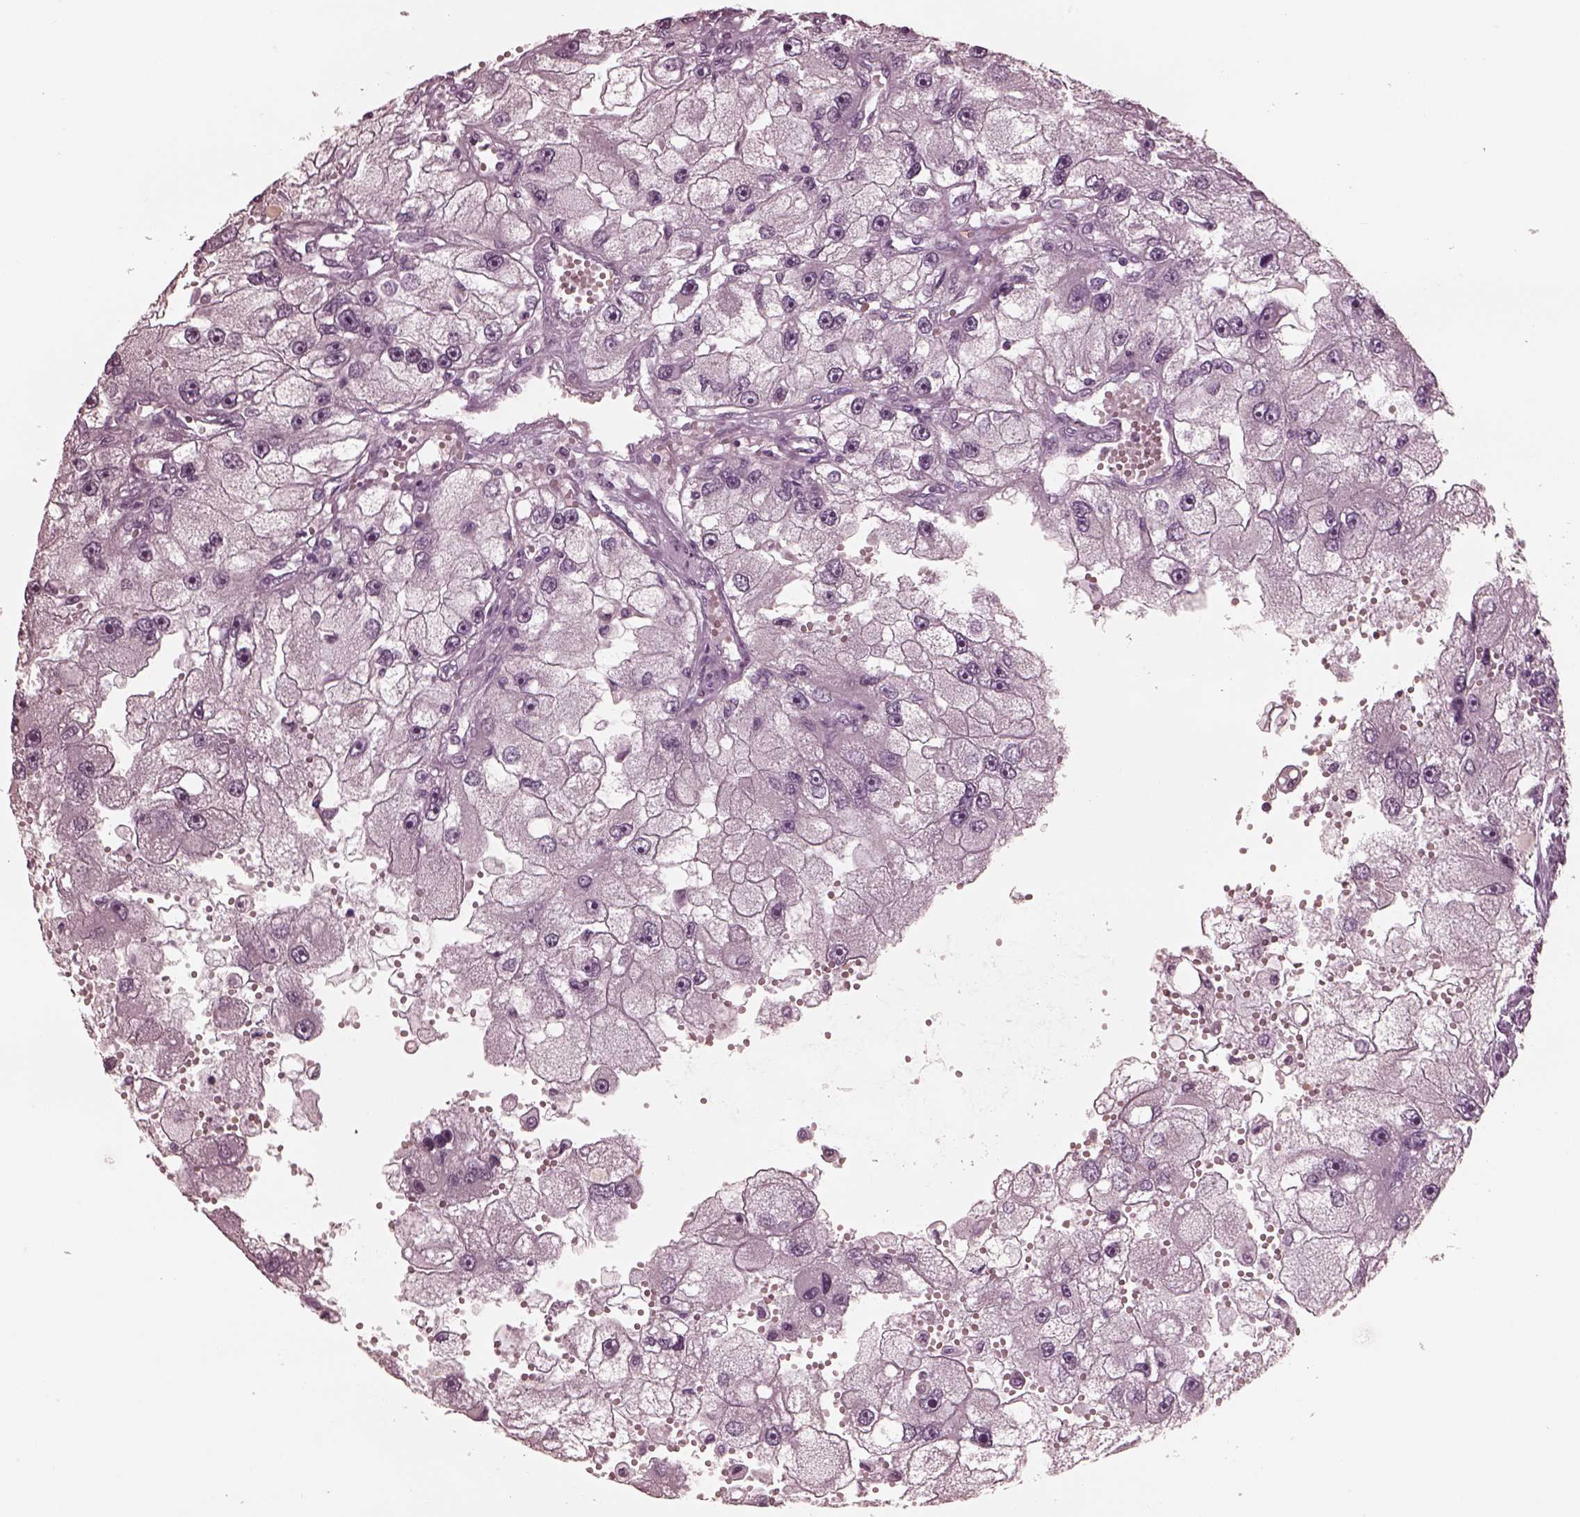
{"staining": {"intensity": "negative", "quantity": "none", "location": "none"}, "tissue": "renal cancer", "cell_type": "Tumor cells", "image_type": "cancer", "snomed": [{"axis": "morphology", "description": "Adenocarcinoma, NOS"}, {"axis": "topography", "description": "Kidney"}], "caption": "The histopathology image demonstrates no staining of tumor cells in renal cancer. (Brightfield microscopy of DAB (3,3'-diaminobenzidine) immunohistochemistry (IHC) at high magnification).", "gene": "CGA", "patient": {"sex": "male", "age": 63}}